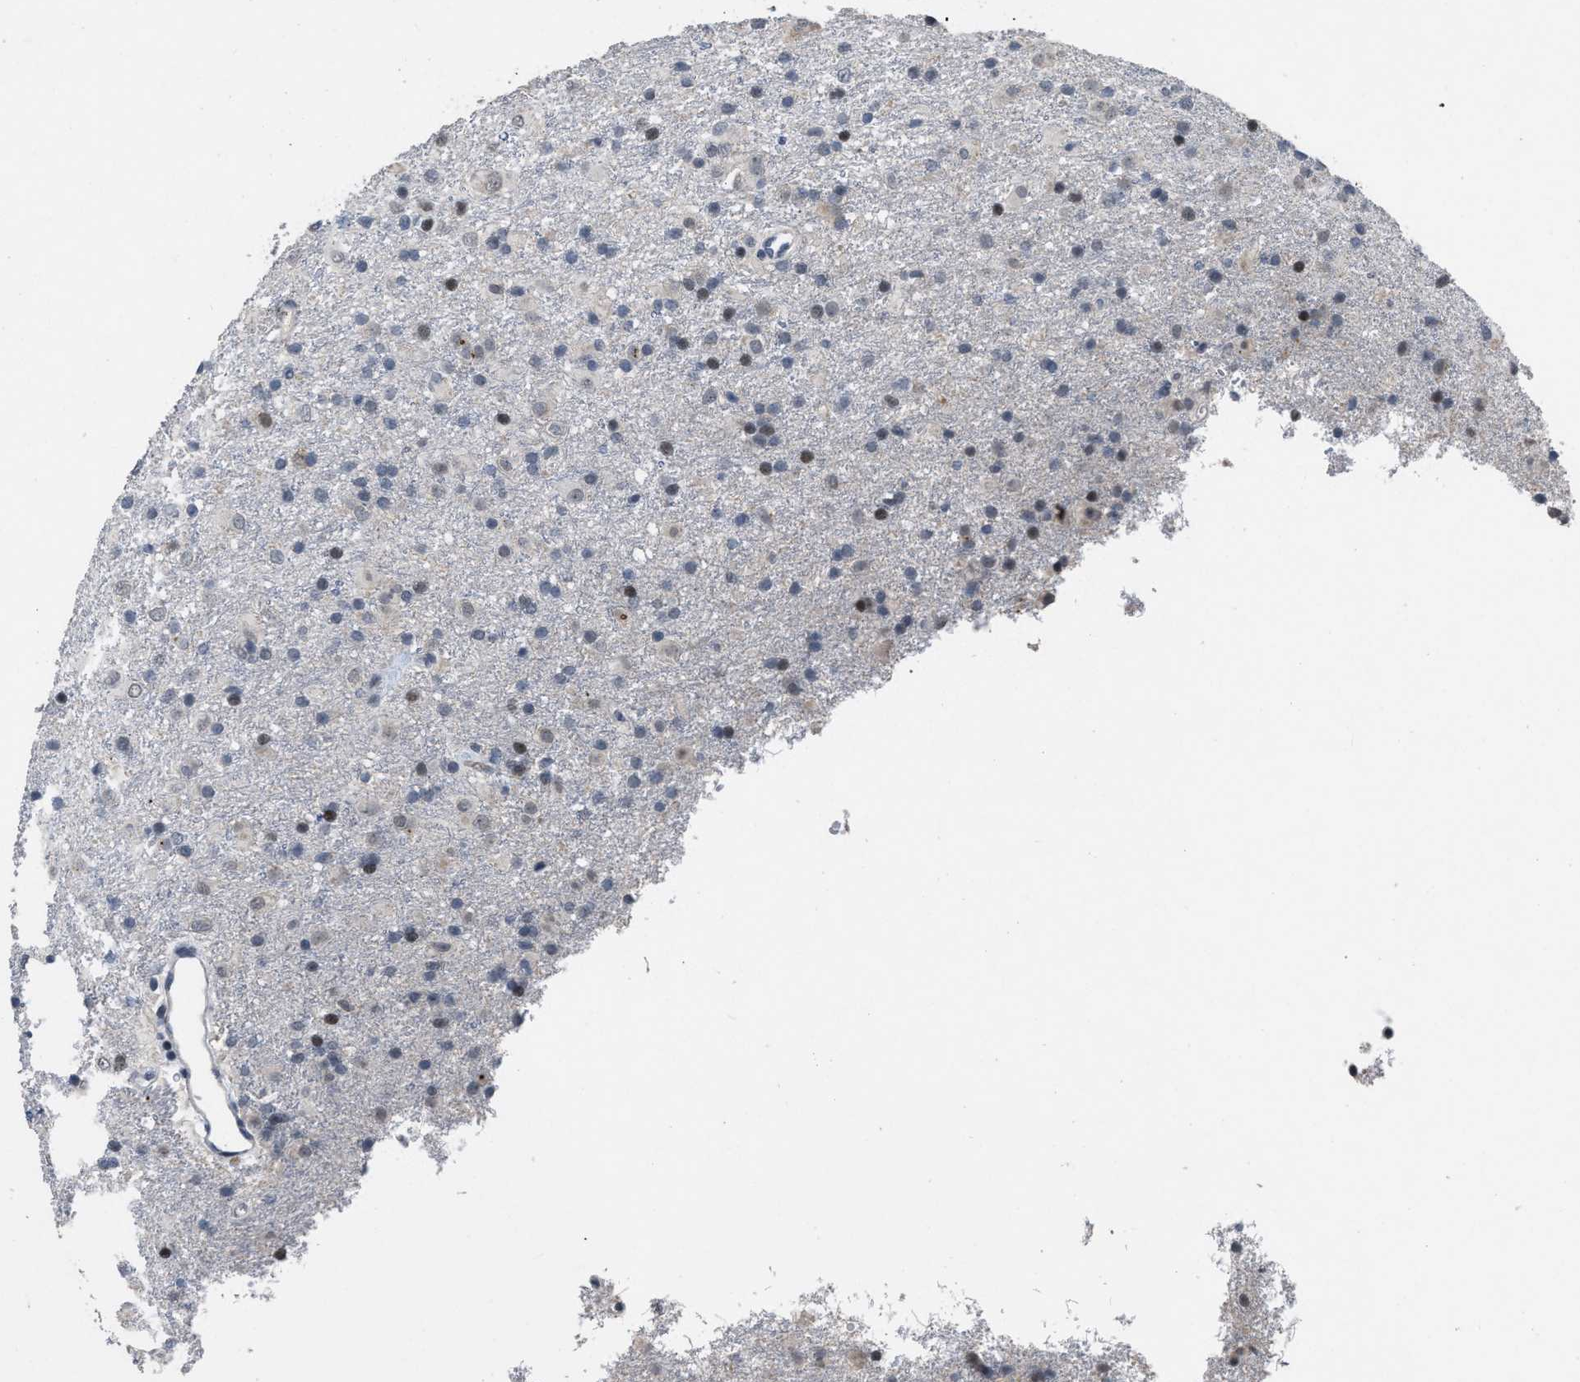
{"staining": {"intensity": "strong", "quantity": "<25%", "location": "nuclear"}, "tissue": "glioma", "cell_type": "Tumor cells", "image_type": "cancer", "snomed": [{"axis": "morphology", "description": "Glioma, malignant, Low grade"}, {"axis": "topography", "description": "Brain"}], "caption": "This image demonstrates immunohistochemistry (IHC) staining of human glioma, with medium strong nuclear expression in about <25% of tumor cells.", "gene": "SETDB1", "patient": {"sex": "male", "age": 65}}